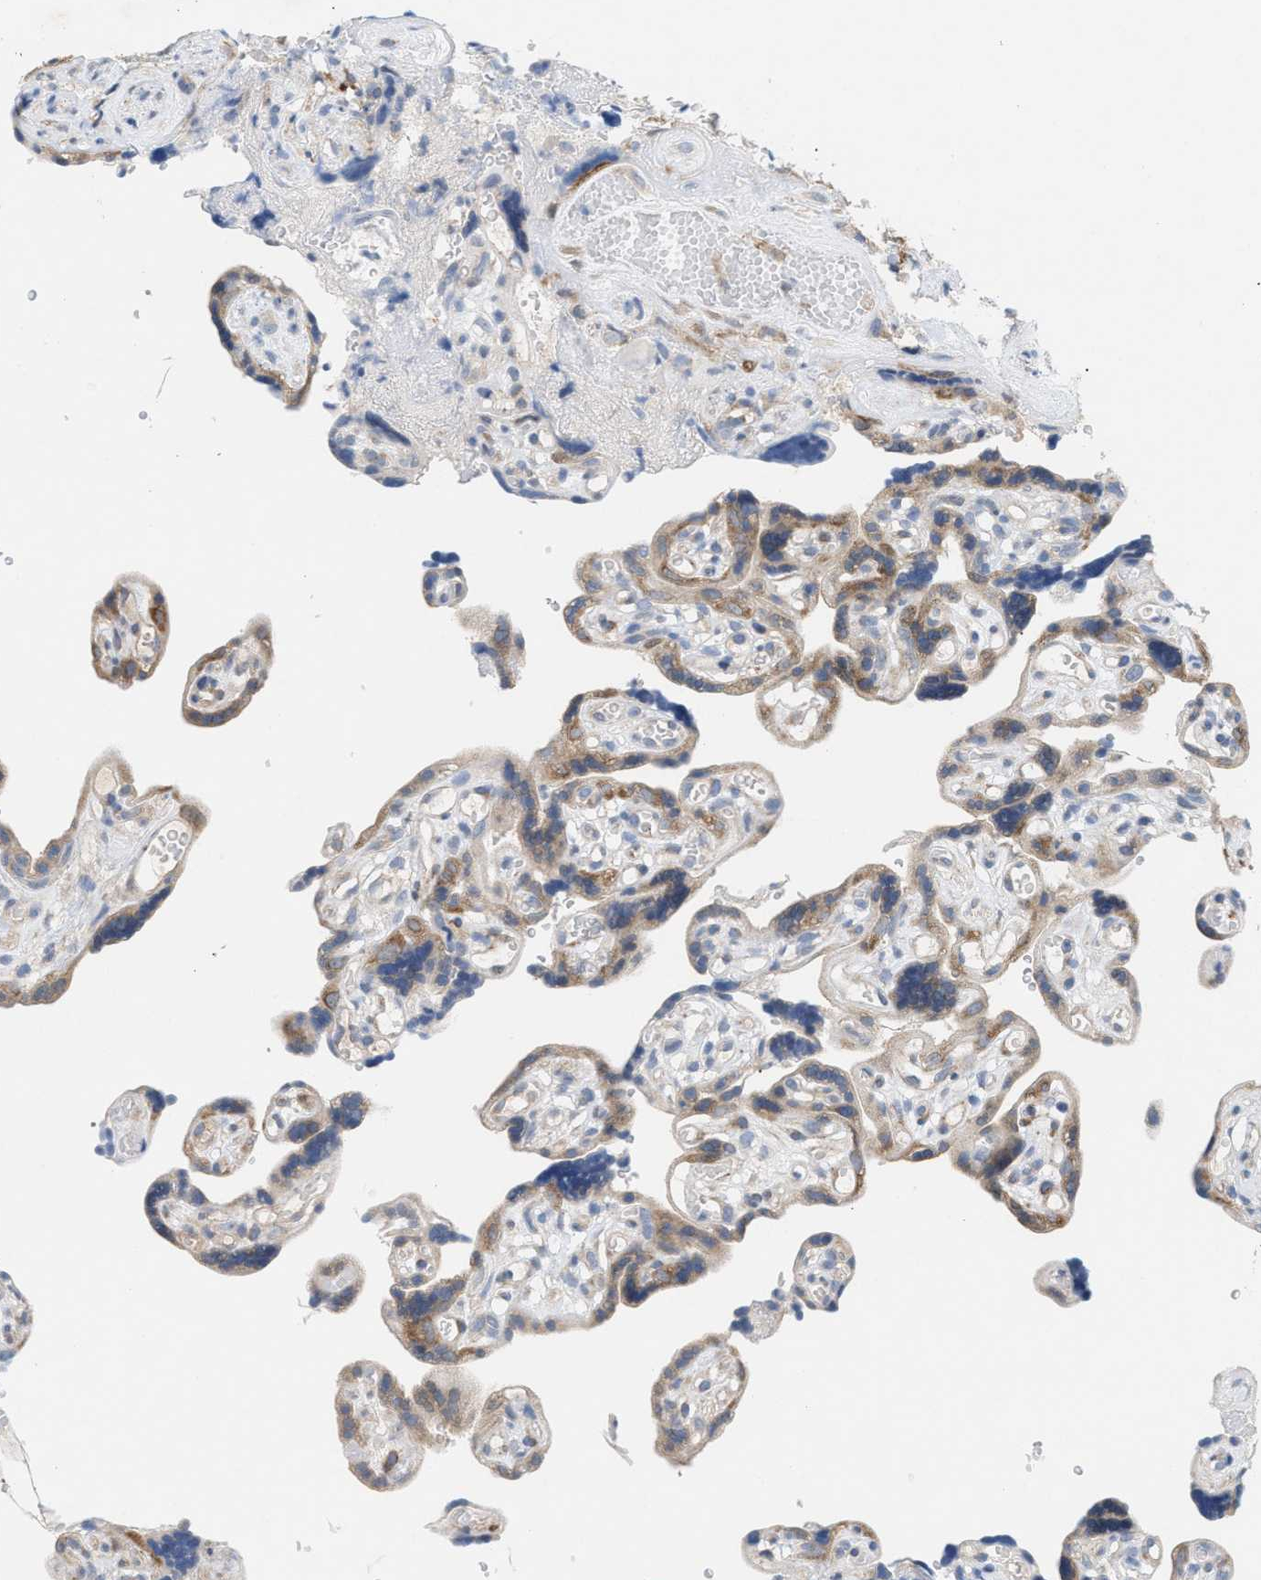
{"staining": {"intensity": "moderate", "quantity": ">75%", "location": "cytoplasmic/membranous"}, "tissue": "placenta", "cell_type": "Trophoblastic cells", "image_type": "normal", "snomed": [{"axis": "morphology", "description": "Normal tissue, NOS"}, {"axis": "topography", "description": "Placenta"}], "caption": "Protein staining reveals moderate cytoplasmic/membranous staining in approximately >75% of trophoblastic cells in unremarkable placenta. (Stains: DAB (3,3'-diaminobenzidine) in brown, nuclei in blue, Microscopy: brightfield microscopy at high magnification).", "gene": "UBAP2", "patient": {"sex": "female", "age": 30}}